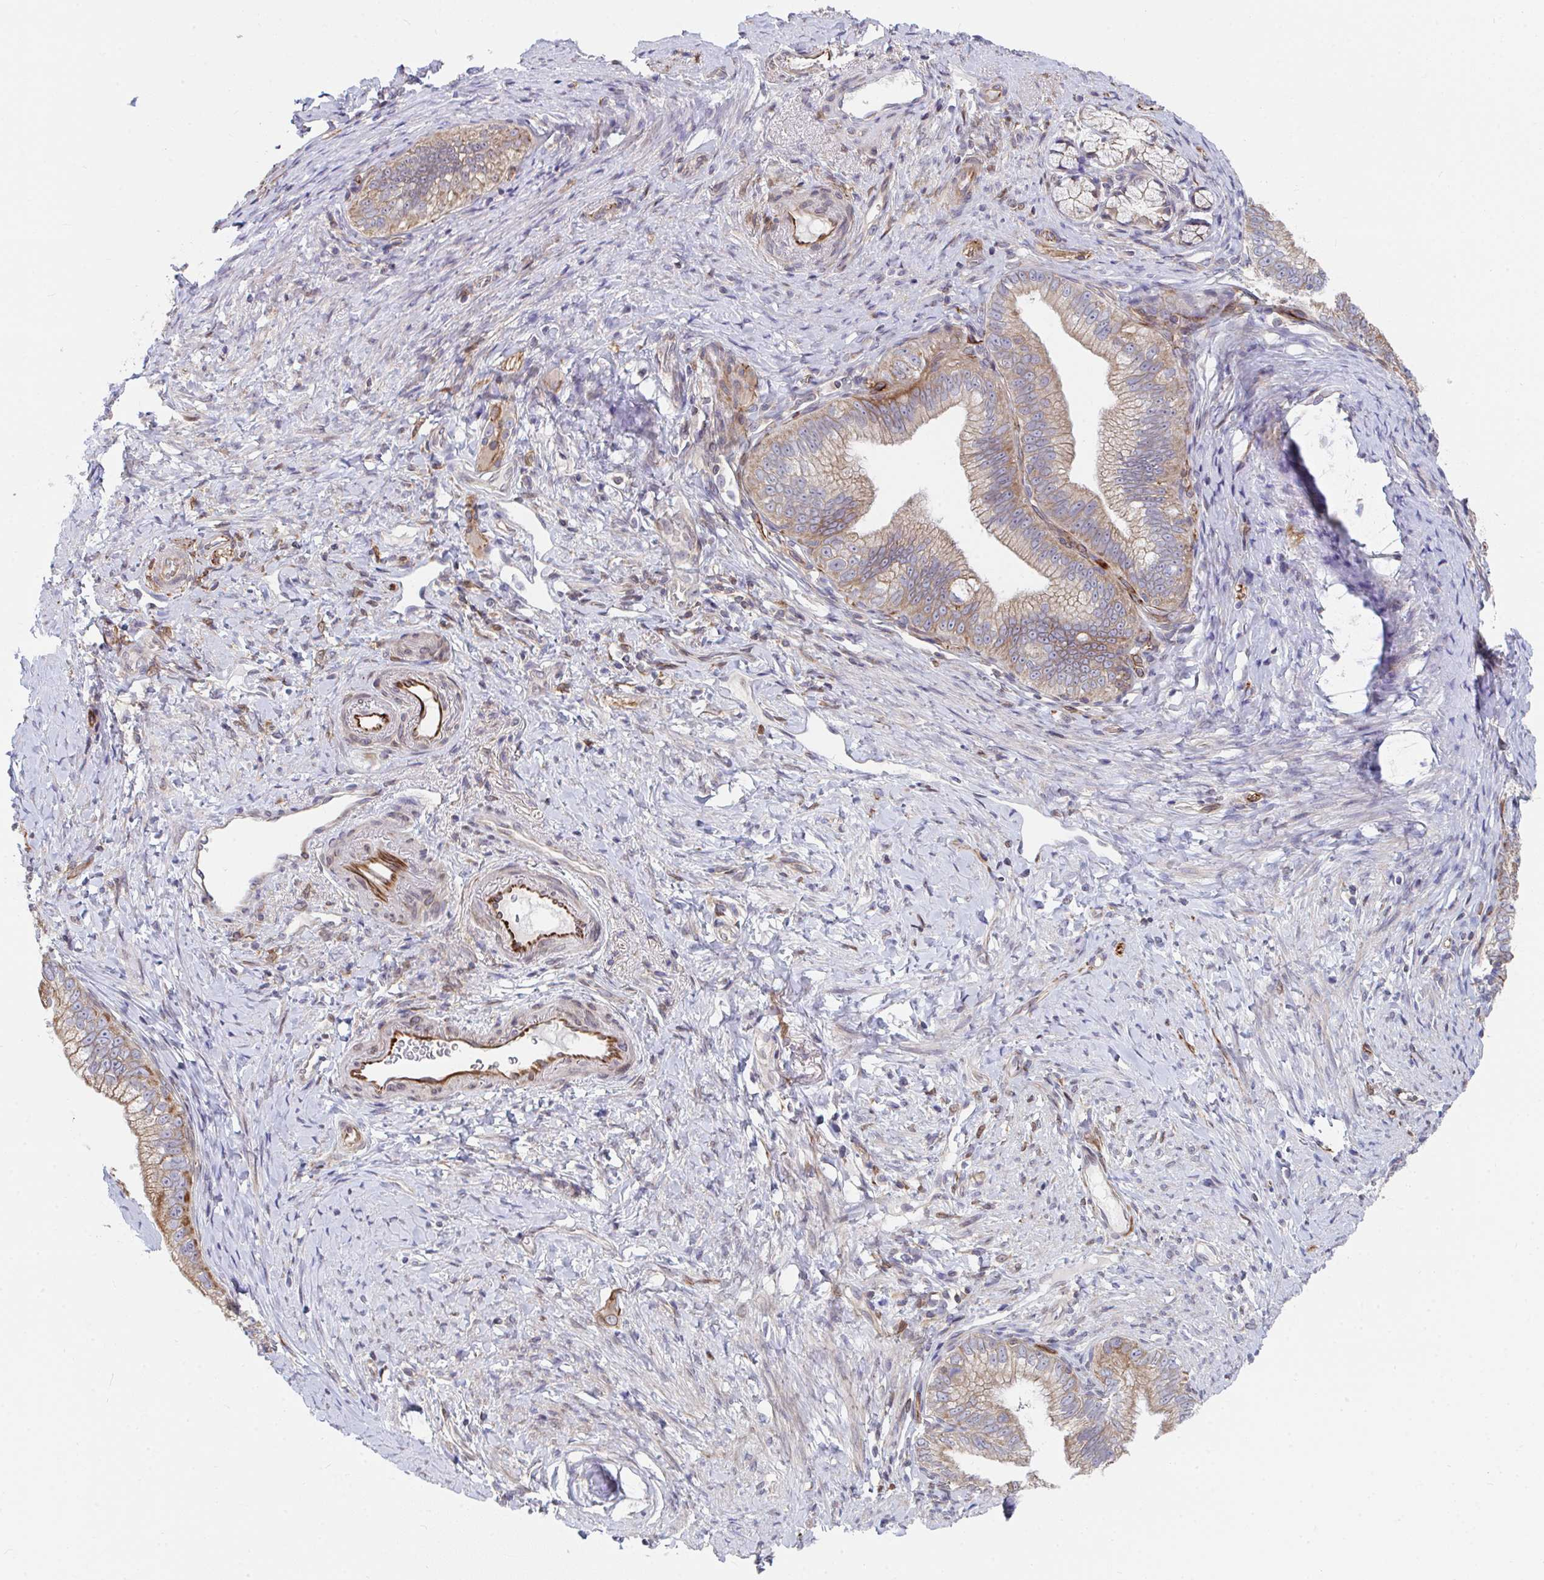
{"staining": {"intensity": "moderate", "quantity": ">75%", "location": "cytoplasmic/membranous"}, "tissue": "pancreatic cancer", "cell_type": "Tumor cells", "image_type": "cancer", "snomed": [{"axis": "morphology", "description": "Adenocarcinoma, NOS"}, {"axis": "topography", "description": "Pancreas"}], "caption": "Immunohistochemistry (IHC) photomicrograph of neoplastic tissue: pancreatic cancer (adenocarcinoma) stained using IHC shows medium levels of moderate protein expression localized specifically in the cytoplasmic/membranous of tumor cells, appearing as a cytoplasmic/membranous brown color.", "gene": "EIF1AD", "patient": {"sex": "male", "age": 70}}